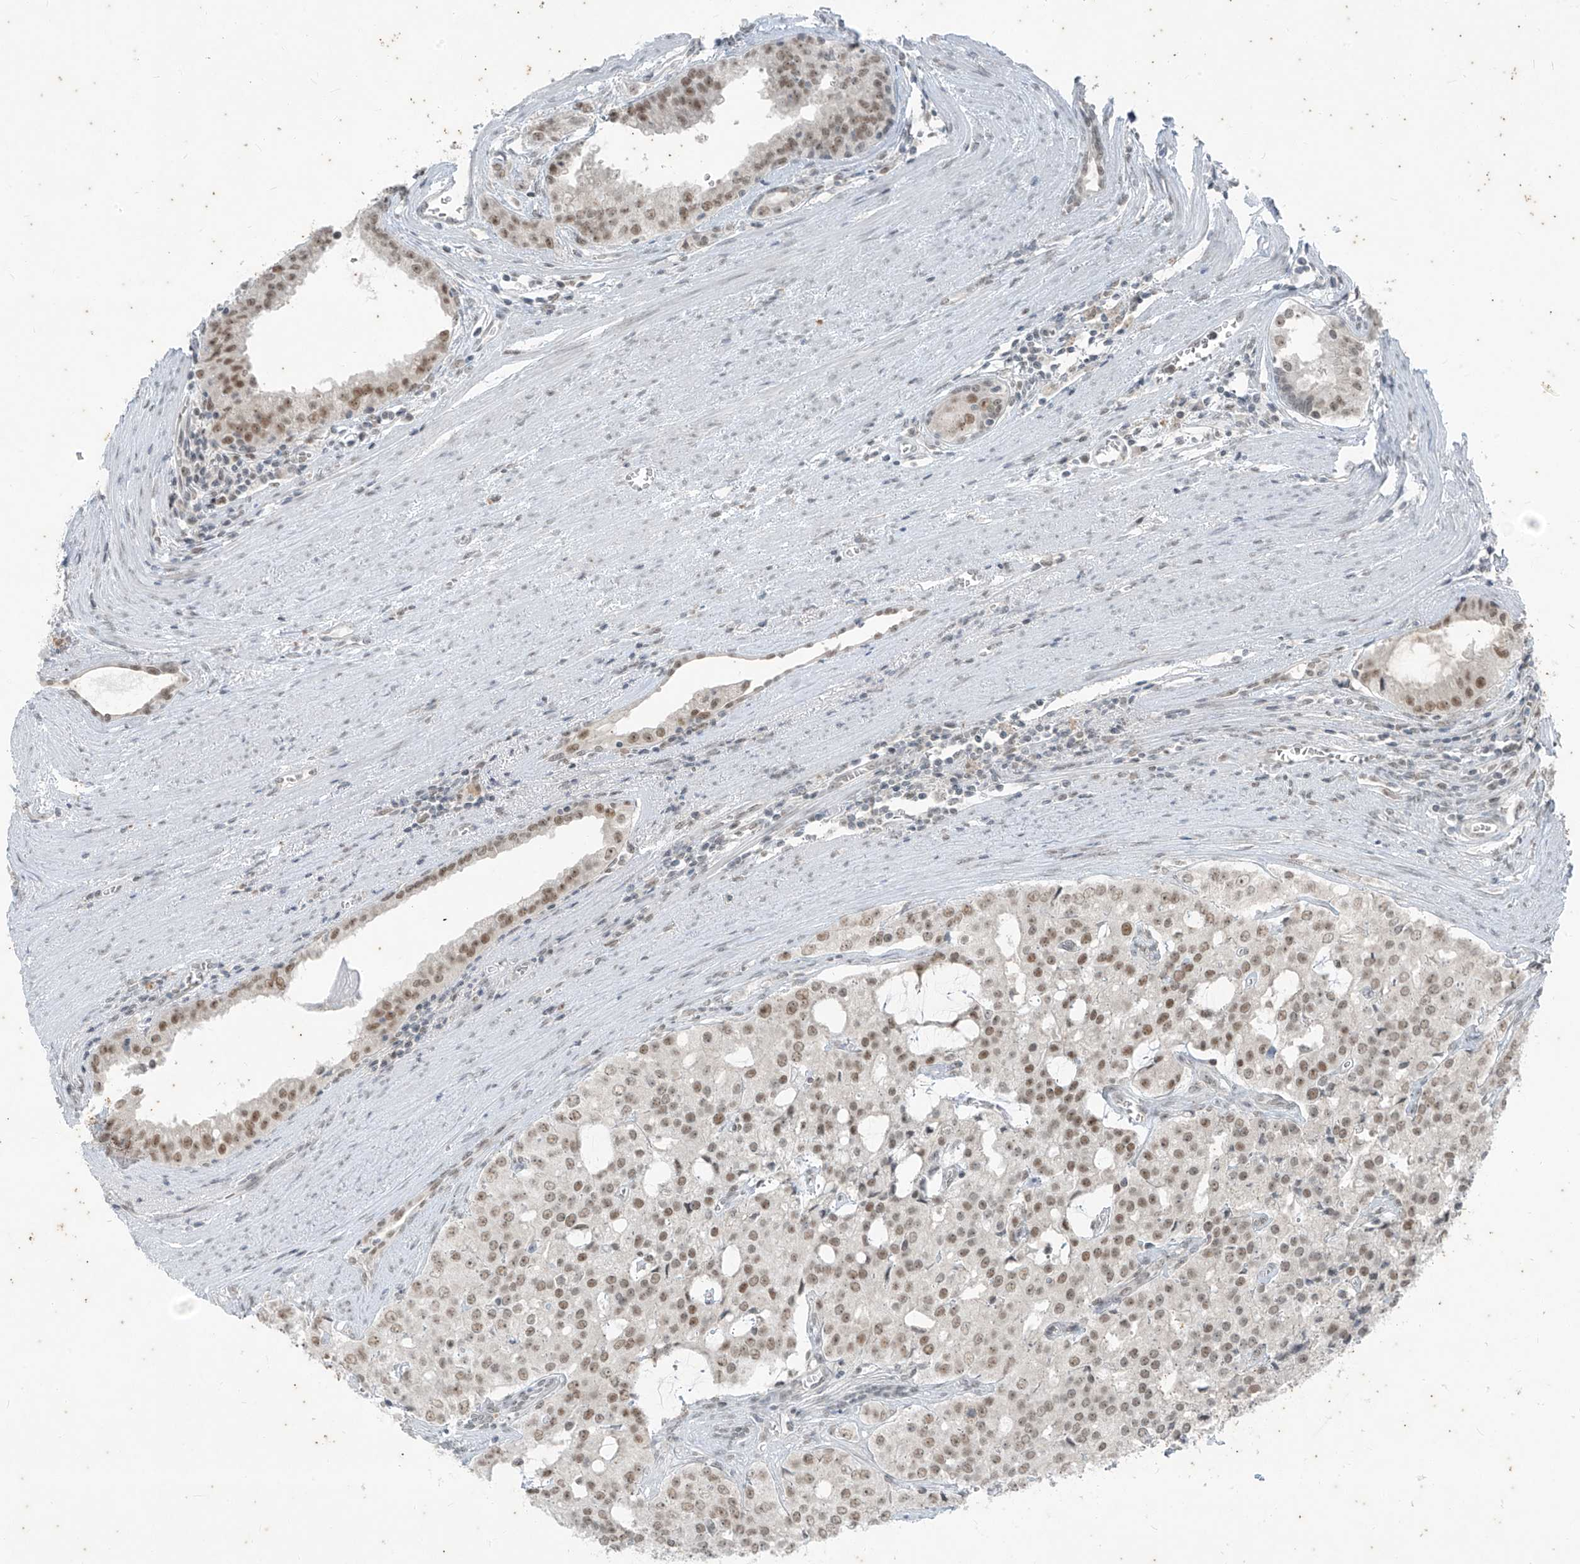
{"staining": {"intensity": "weak", "quantity": ">75%", "location": "nuclear"}, "tissue": "prostate cancer", "cell_type": "Tumor cells", "image_type": "cancer", "snomed": [{"axis": "morphology", "description": "Adenocarcinoma, High grade"}, {"axis": "topography", "description": "Prostate"}], "caption": "DAB immunohistochemical staining of prostate adenocarcinoma (high-grade) shows weak nuclear protein staining in about >75% of tumor cells.", "gene": "ZNF354B", "patient": {"sex": "male", "age": 68}}